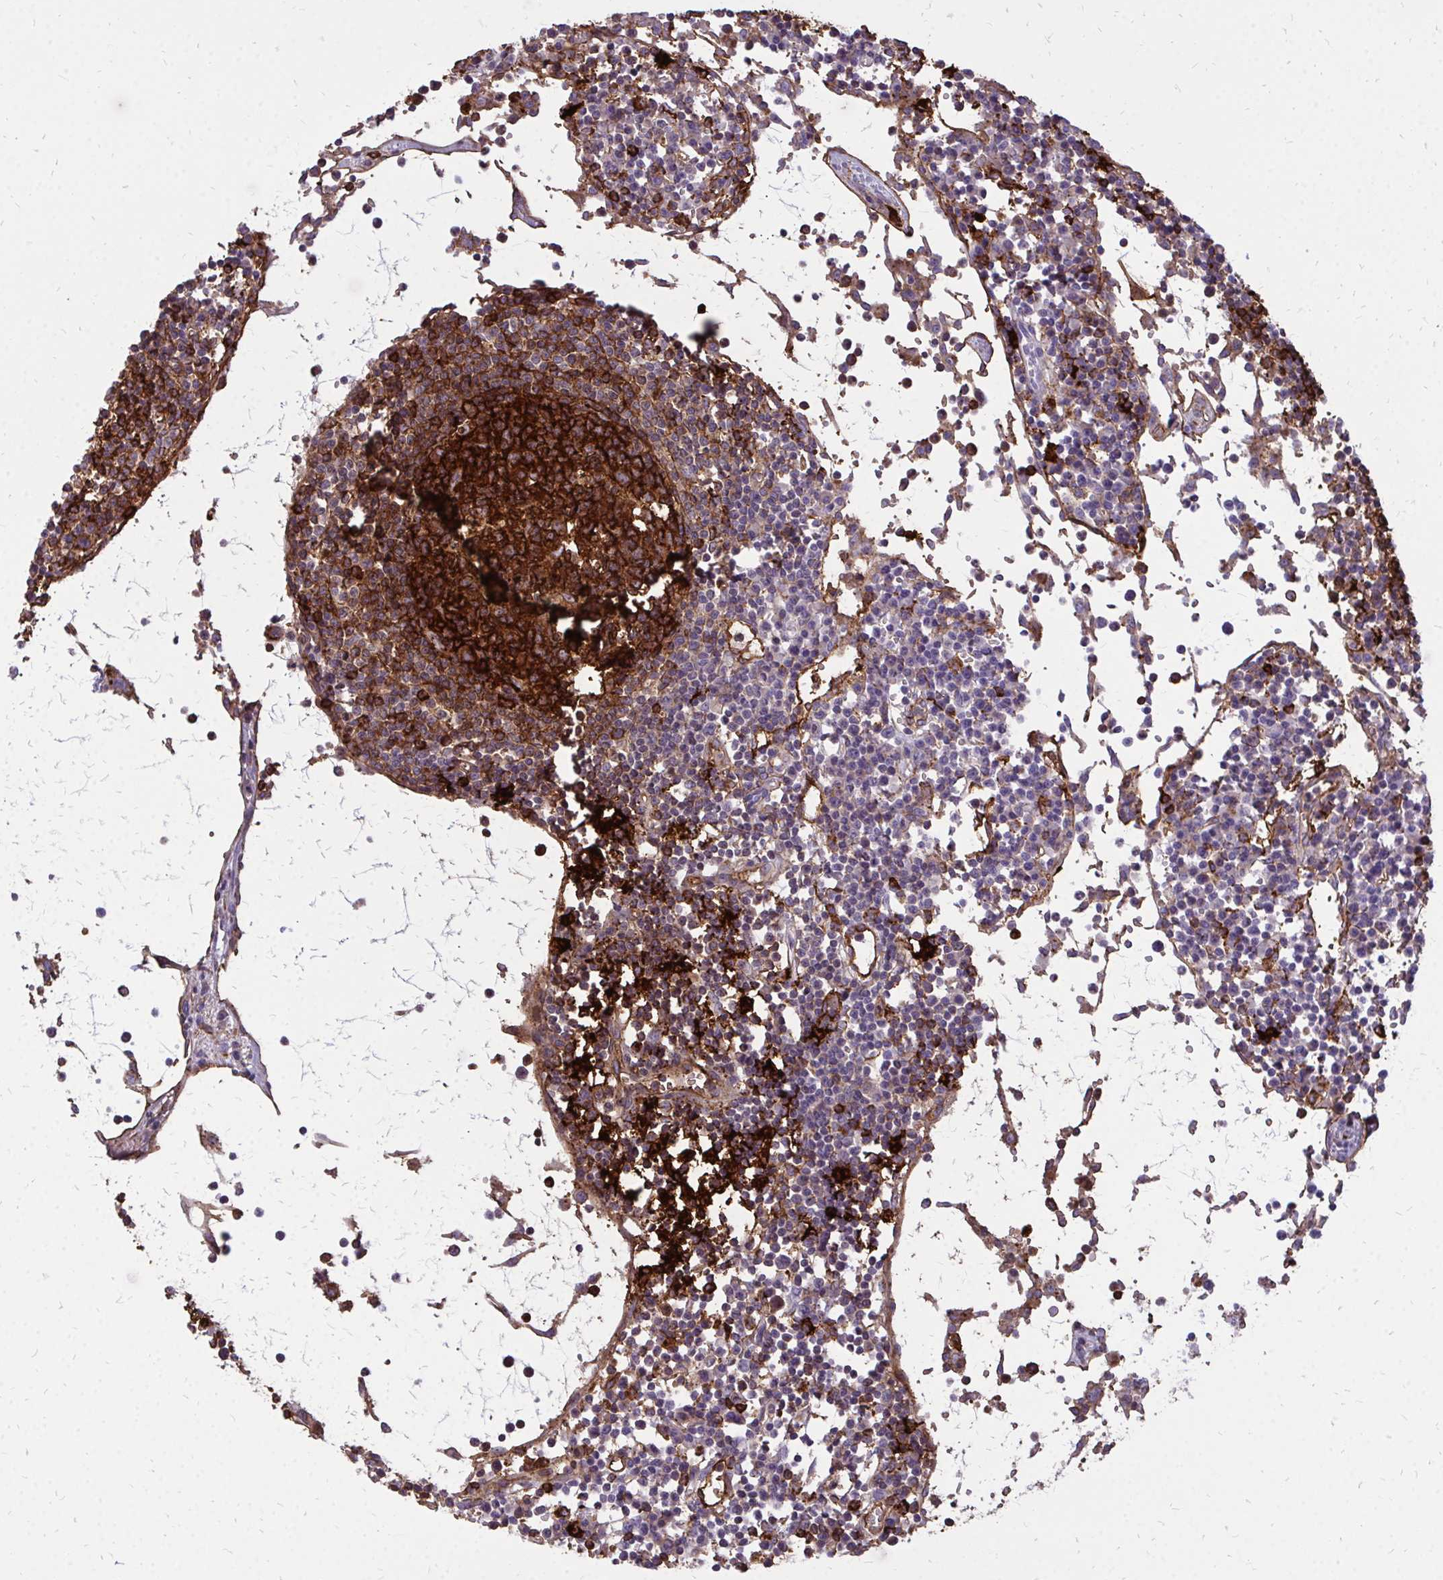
{"staining": {"intensity": "strong", "quantity": ">75%", "location": "cytoplasmic/membranous"}, "tissue": "lymph node", "cell_type": "Germinal center cells", "image_type": "normal", "snomed": [{"axis": "morphology", "description": "Normal tissue, NOS"}, {"axis": "topography", "description": "Lymph node"}], "caption": "Protein positivity by IHC exhibits strong cytoplasmic/membranous staining in approximately >75% of germinal center cells in benign lymph node. Nuclei are stained in blue.", "gene": "MARCKSL1", "patient": {"sex": "female", "age": 78}}